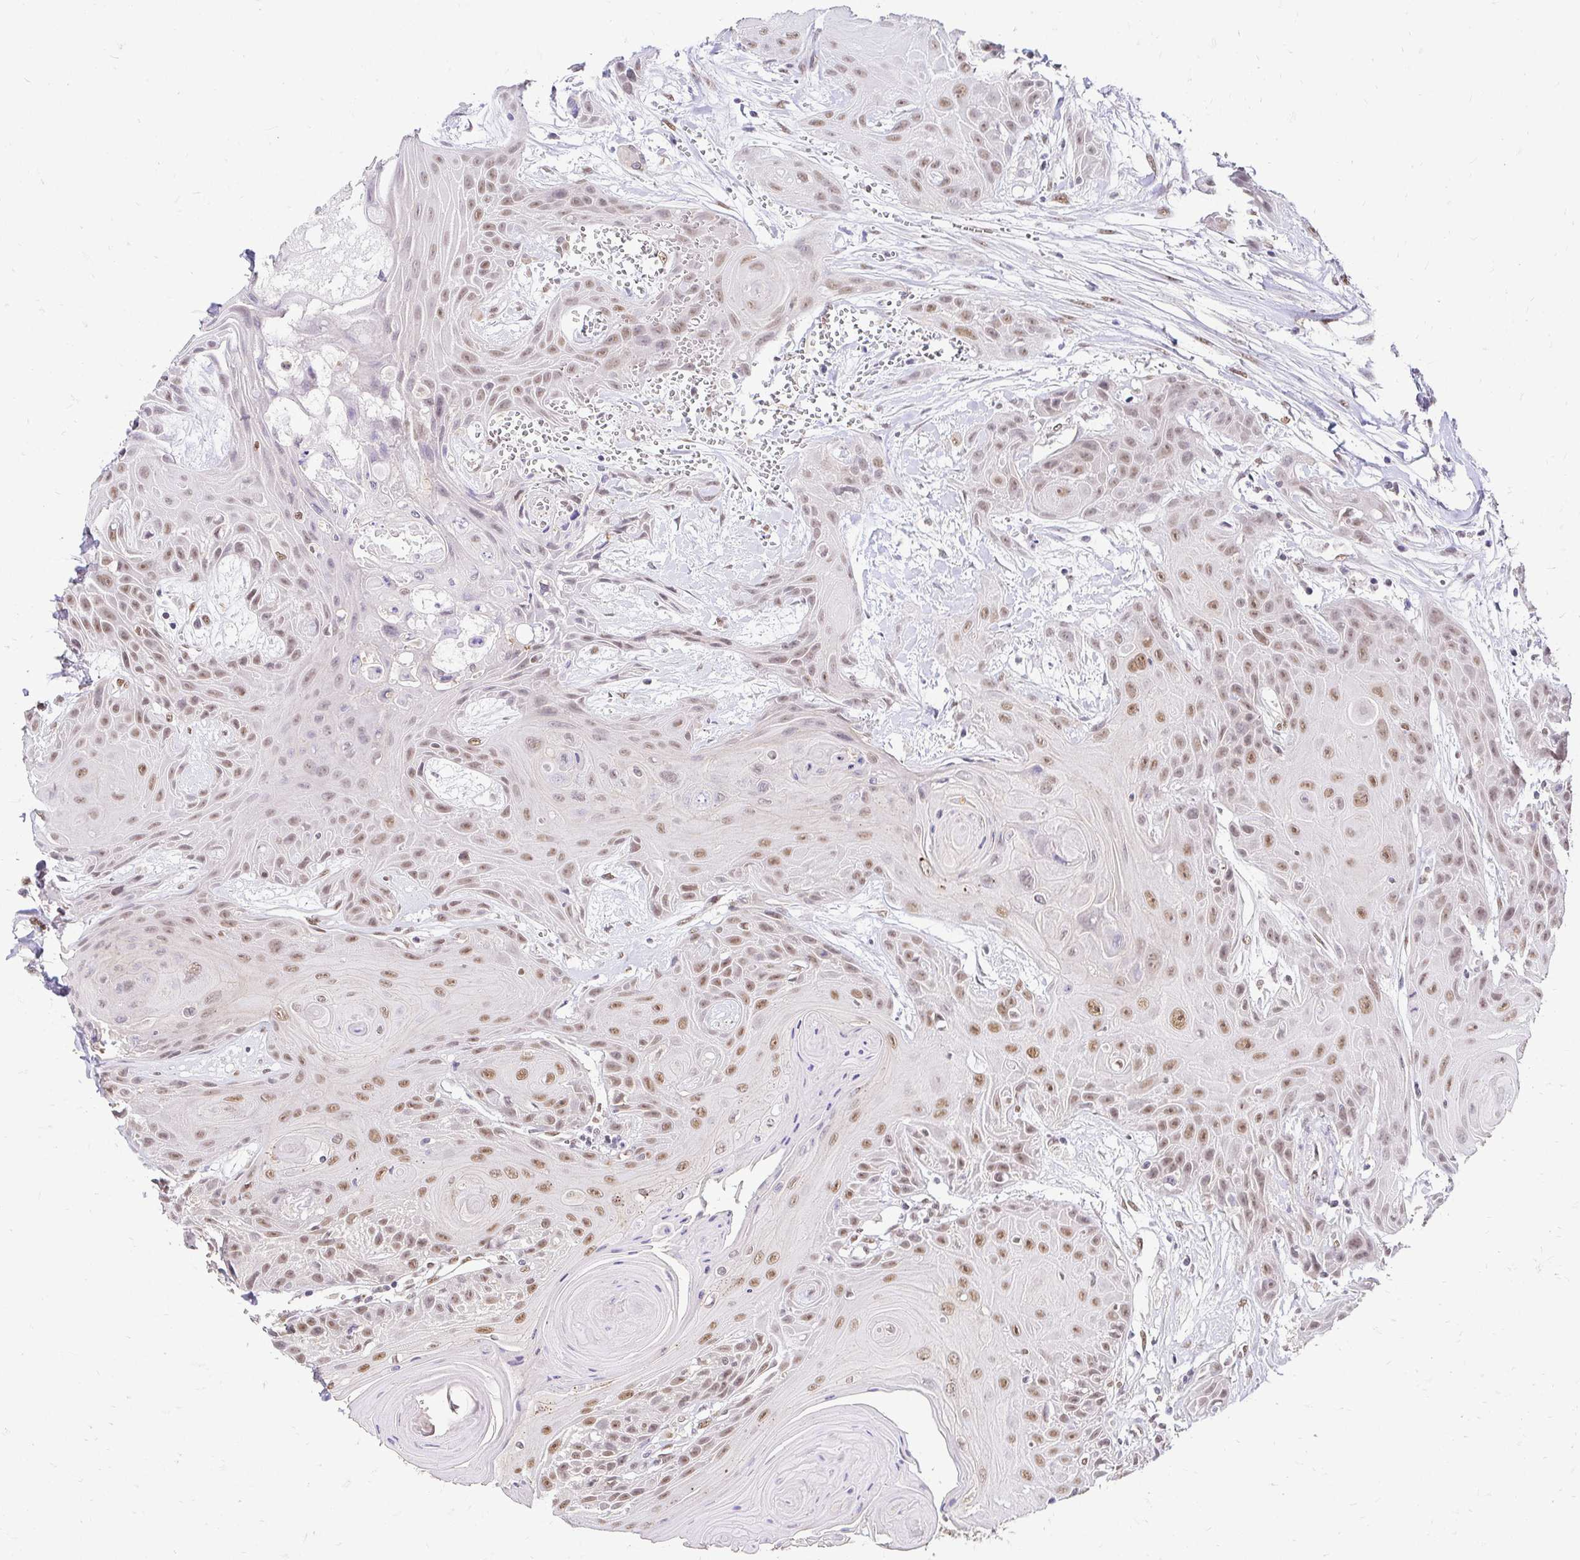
{"staining": {"intensity": "moderate", "quantity": ">75%", "location": "nuclear"}, "tissue": "head and neck cancer", "cell_type": "Tumor cells", "image_type": "cancer", "snomed": [{"axis": "morphology", "description": "Squamous cell carcinoma, NOS"}, {"axis": "topography", "description": "Head-Neck"}], "caption": "Squamous cell carcinoma (head and neck) stained with immunohistochemistry exhibits moderate nuclear staining in about >75% of tumor cells.", "gene": "RIMS4", "patient": {"sex": "female", "age": 73}}